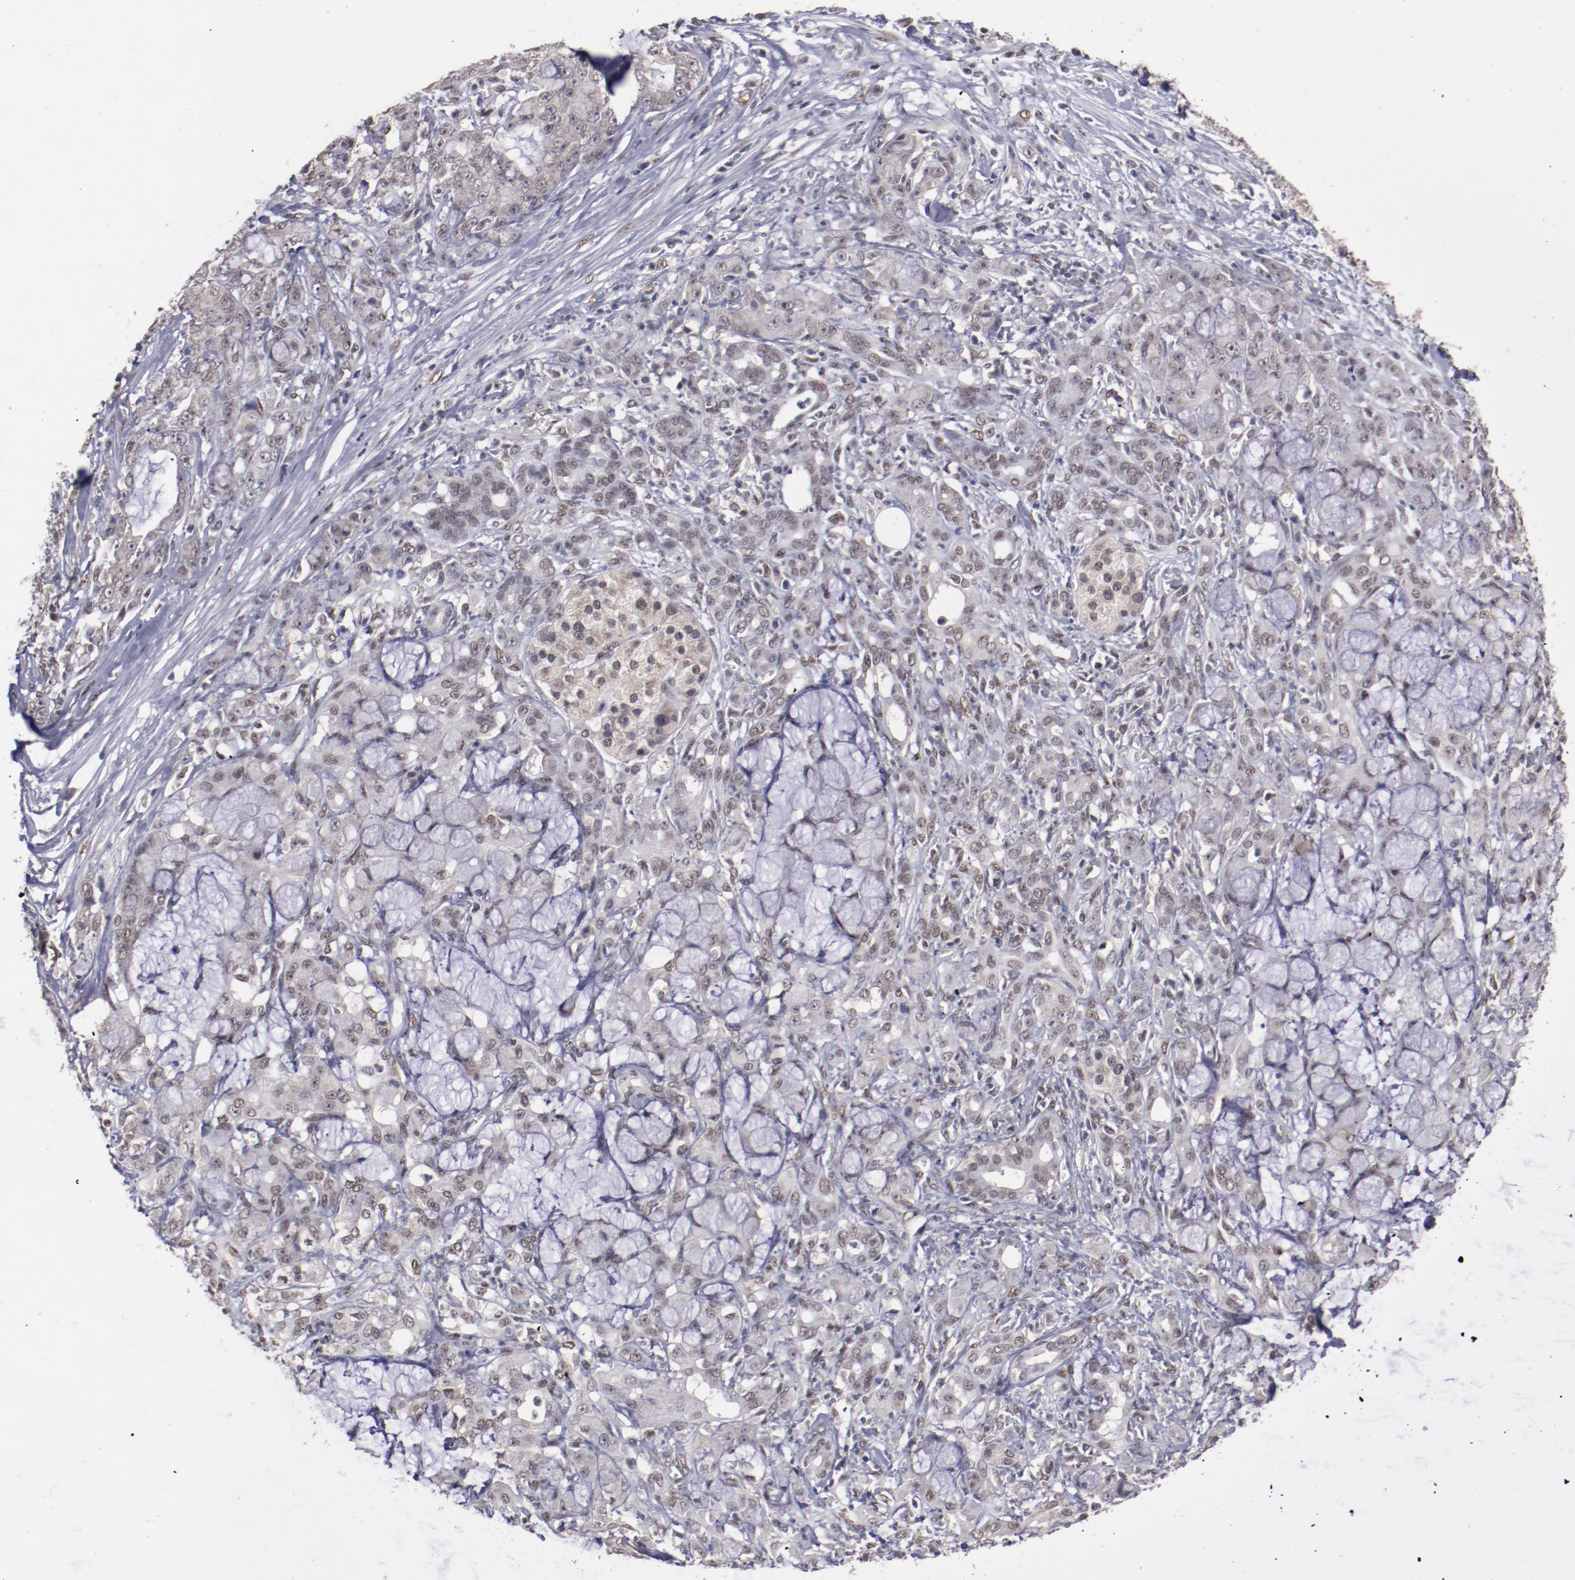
{"staining": {"intensity": "weak", "quantity": "25%-75%", "location": "nuclear"}, "tissue": "pancreatic cancer", "cell_type": "Tumor cells", "image_type": "cancer", "snomed": [{"axis": "morphology", "description": "Adenocarcinoma, NOS"}, {"axis": "topography", "description": "Pancreas"}], "caption": "IHC (DAB (3,3'-diaminobenzidine)) staining of pancreatic cancer (adenocarcinoma) shows weak nuclear protein staining in about 25%-75% of tumor cells.", "gene": "ARNT", "patient": {"sex": "female", "age": 73}}